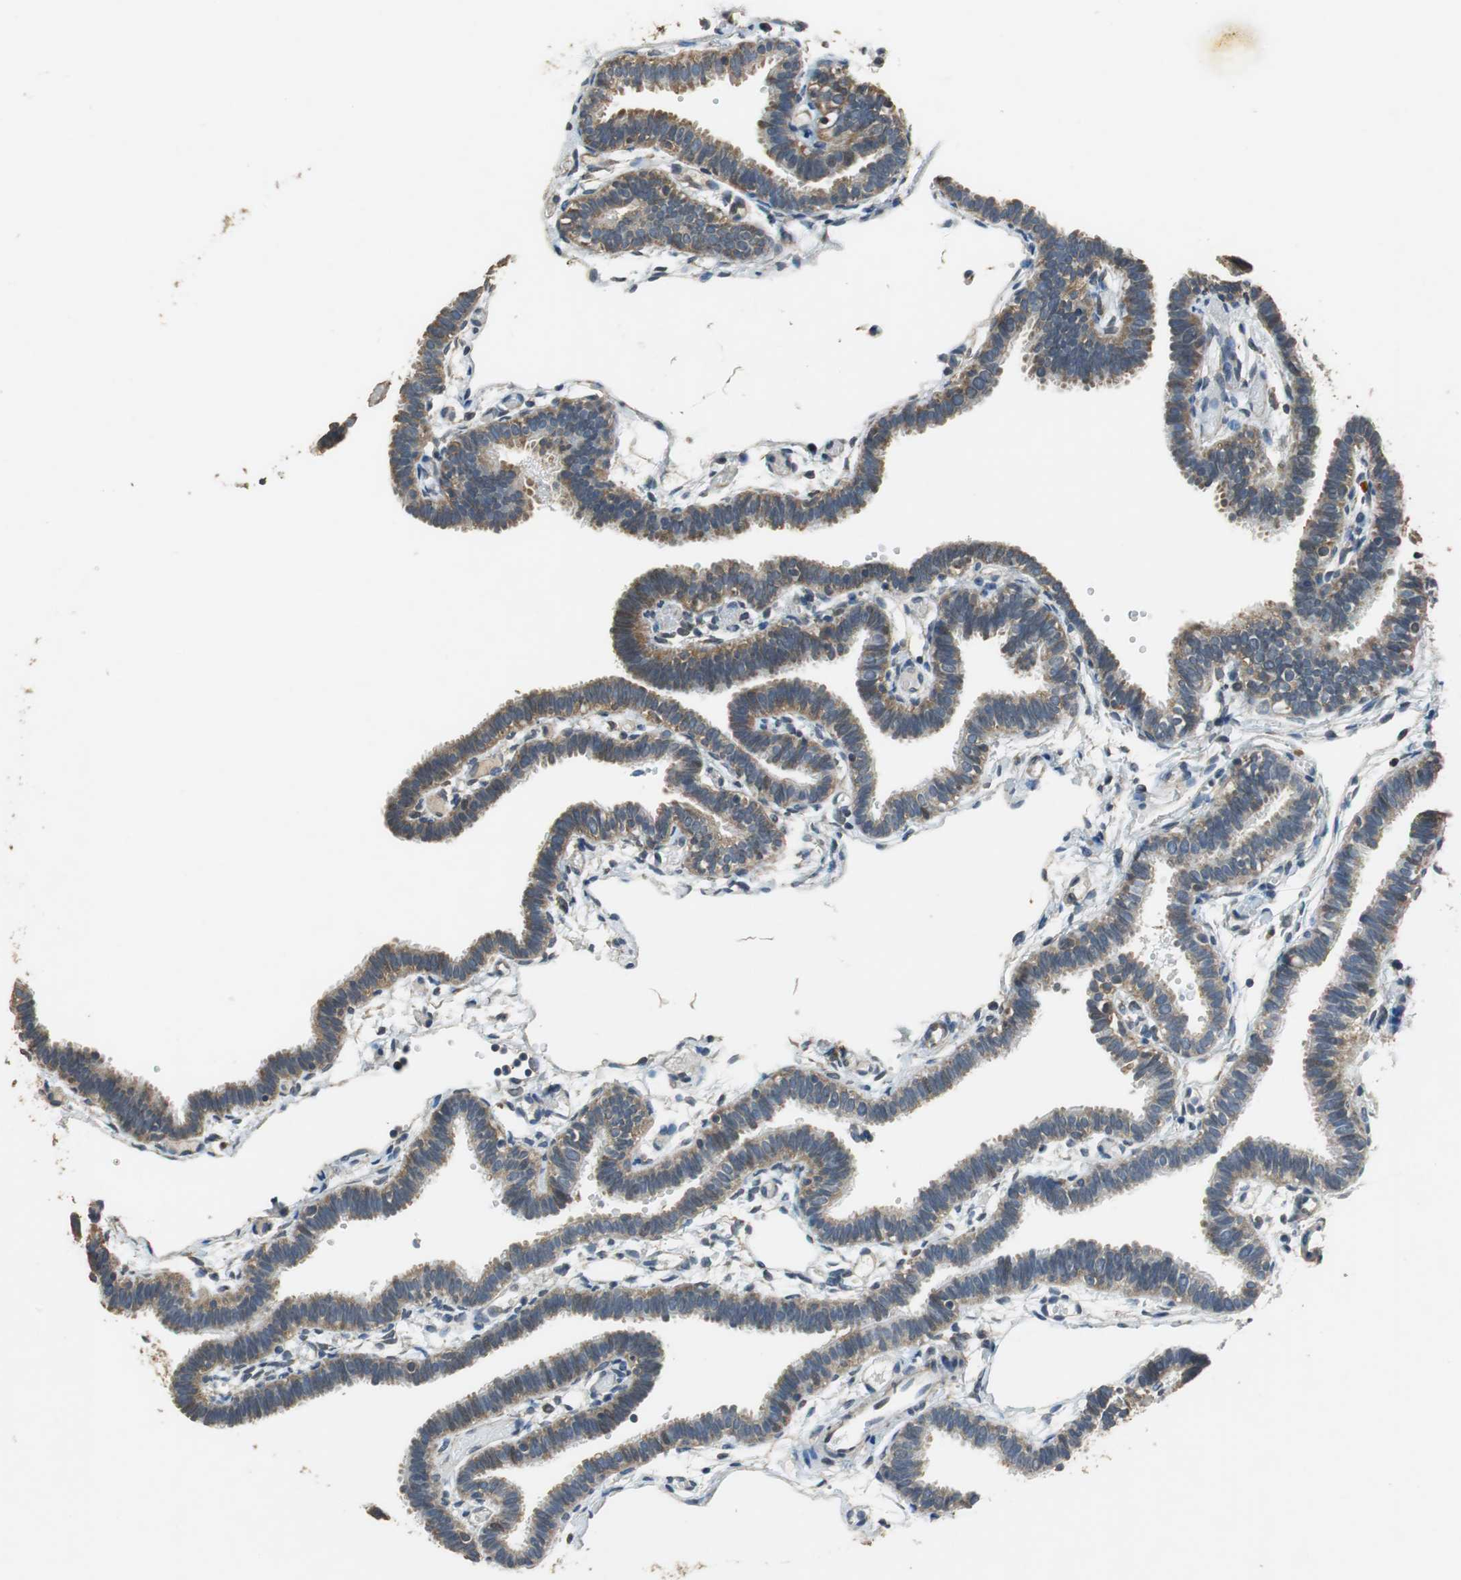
{"staining": {"intensity": "moderate", "quantity": ">75%", "location": "cytoplasmic/membranous"}, "tissue": "fallopian tube", "cell_type": "Glandular cells", "image_type": "normal", "snomed": [{"axis": "morphology", "description": "Normal tissue, NOS"}, {"axis": "topography", "description": "Fallopian tube"}], "caption": "Glandular cells demonstrate moderate cytoplasmic/membranous positivity in about >75% of cells in unremarkable fallopian tube. (Stains: DAB in brown, nuclei in blue, Microscopy: brightfield microscopy at high magnification).", "gene": "ALDH4A1", "patient": {"sex": "female", "age": 29}}